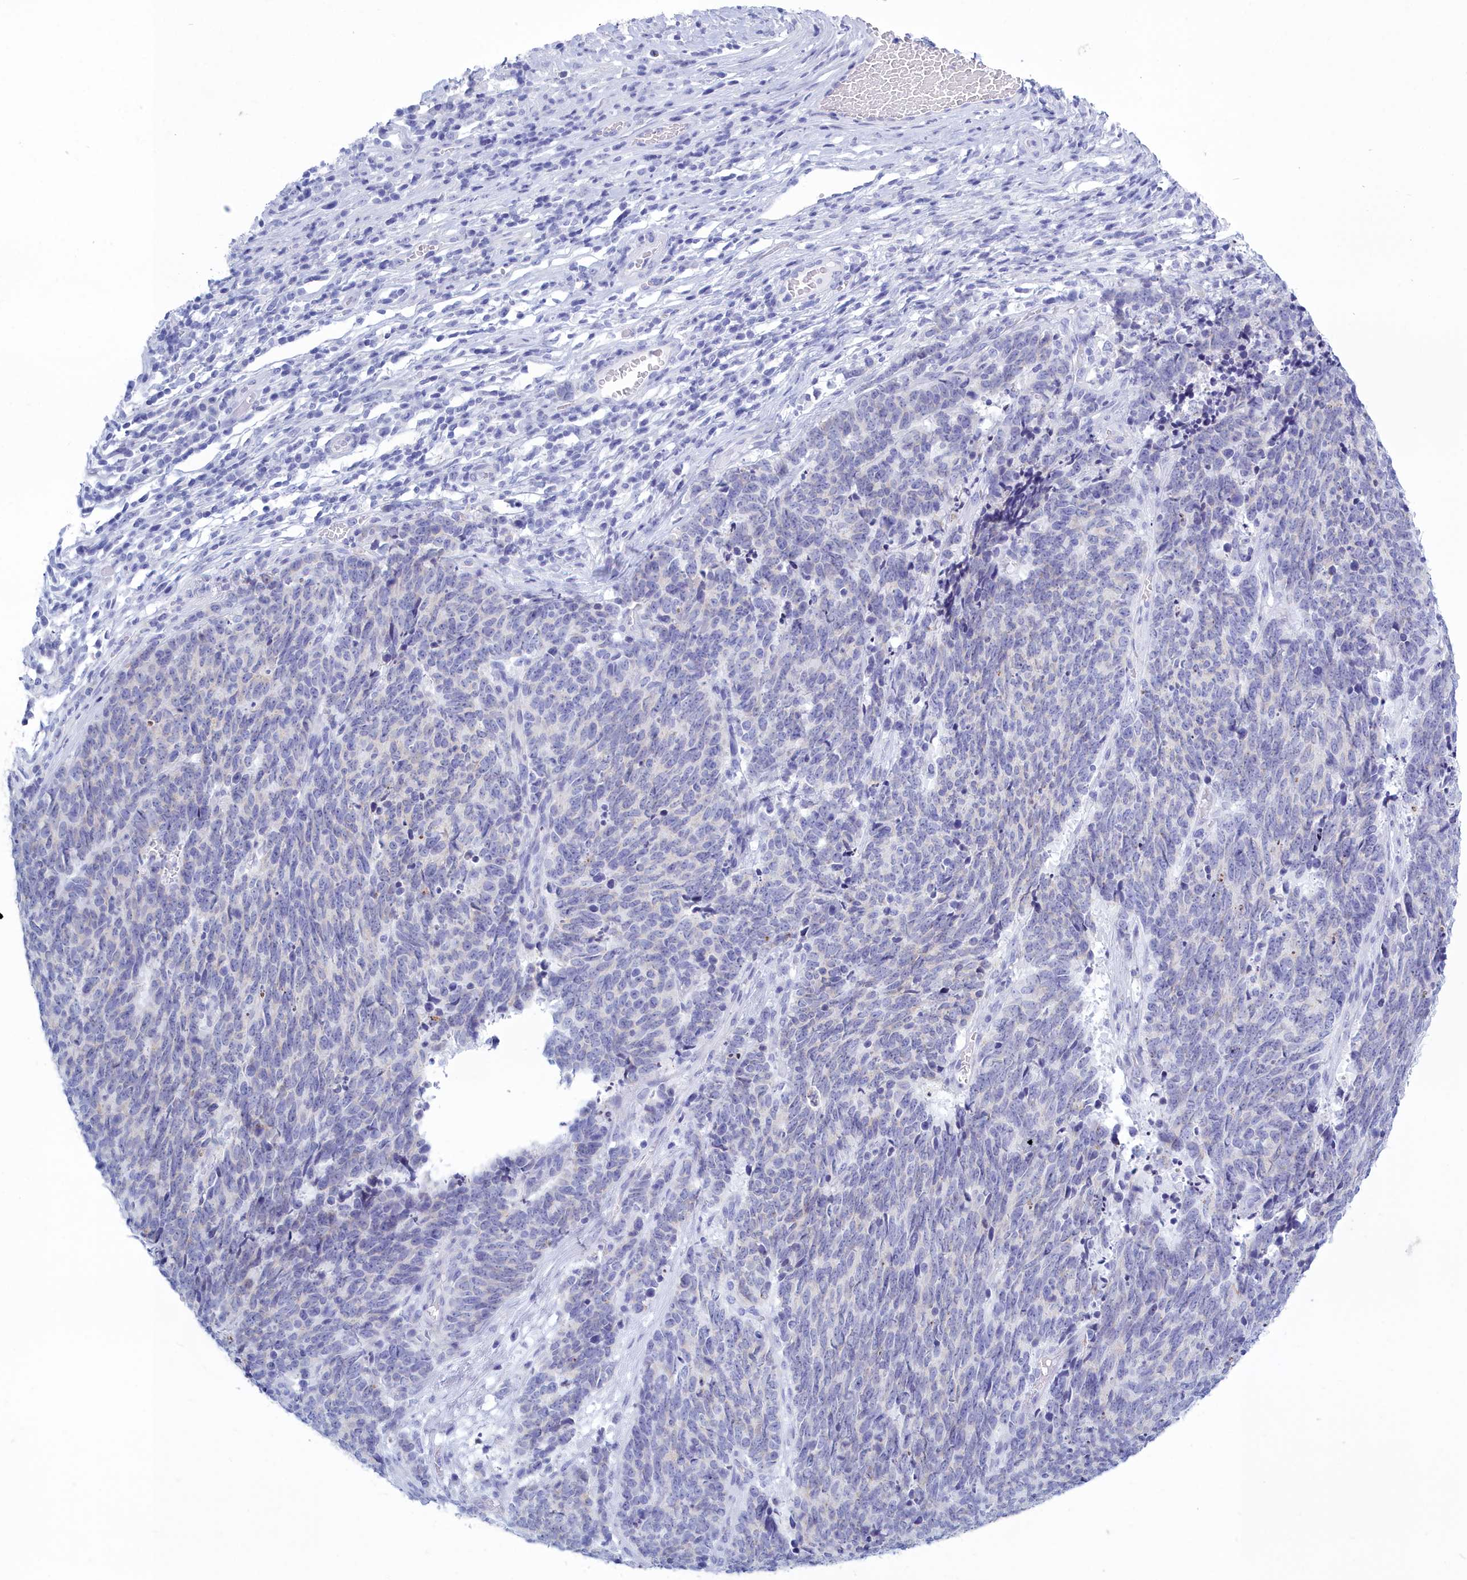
{"staining": {"intensity": "negative", "quantity": "none", "location": "none"}, "tissue": "cervical cancer", "cell_type": "Tumor cells", "image_type": "cancer", "snomed": [{"axis": "morphology", "description": "Squamous cell carcinoma, NOS"}, {"axis": "topography", "description": "Cervix"}], "caption": "Immunohistochemistry of human cervical cancer (squamous cell carcinoma) displays no expression in tumor cells.", "gene": "TMEM97", "patient": {"sex": "female", "age": 29}}